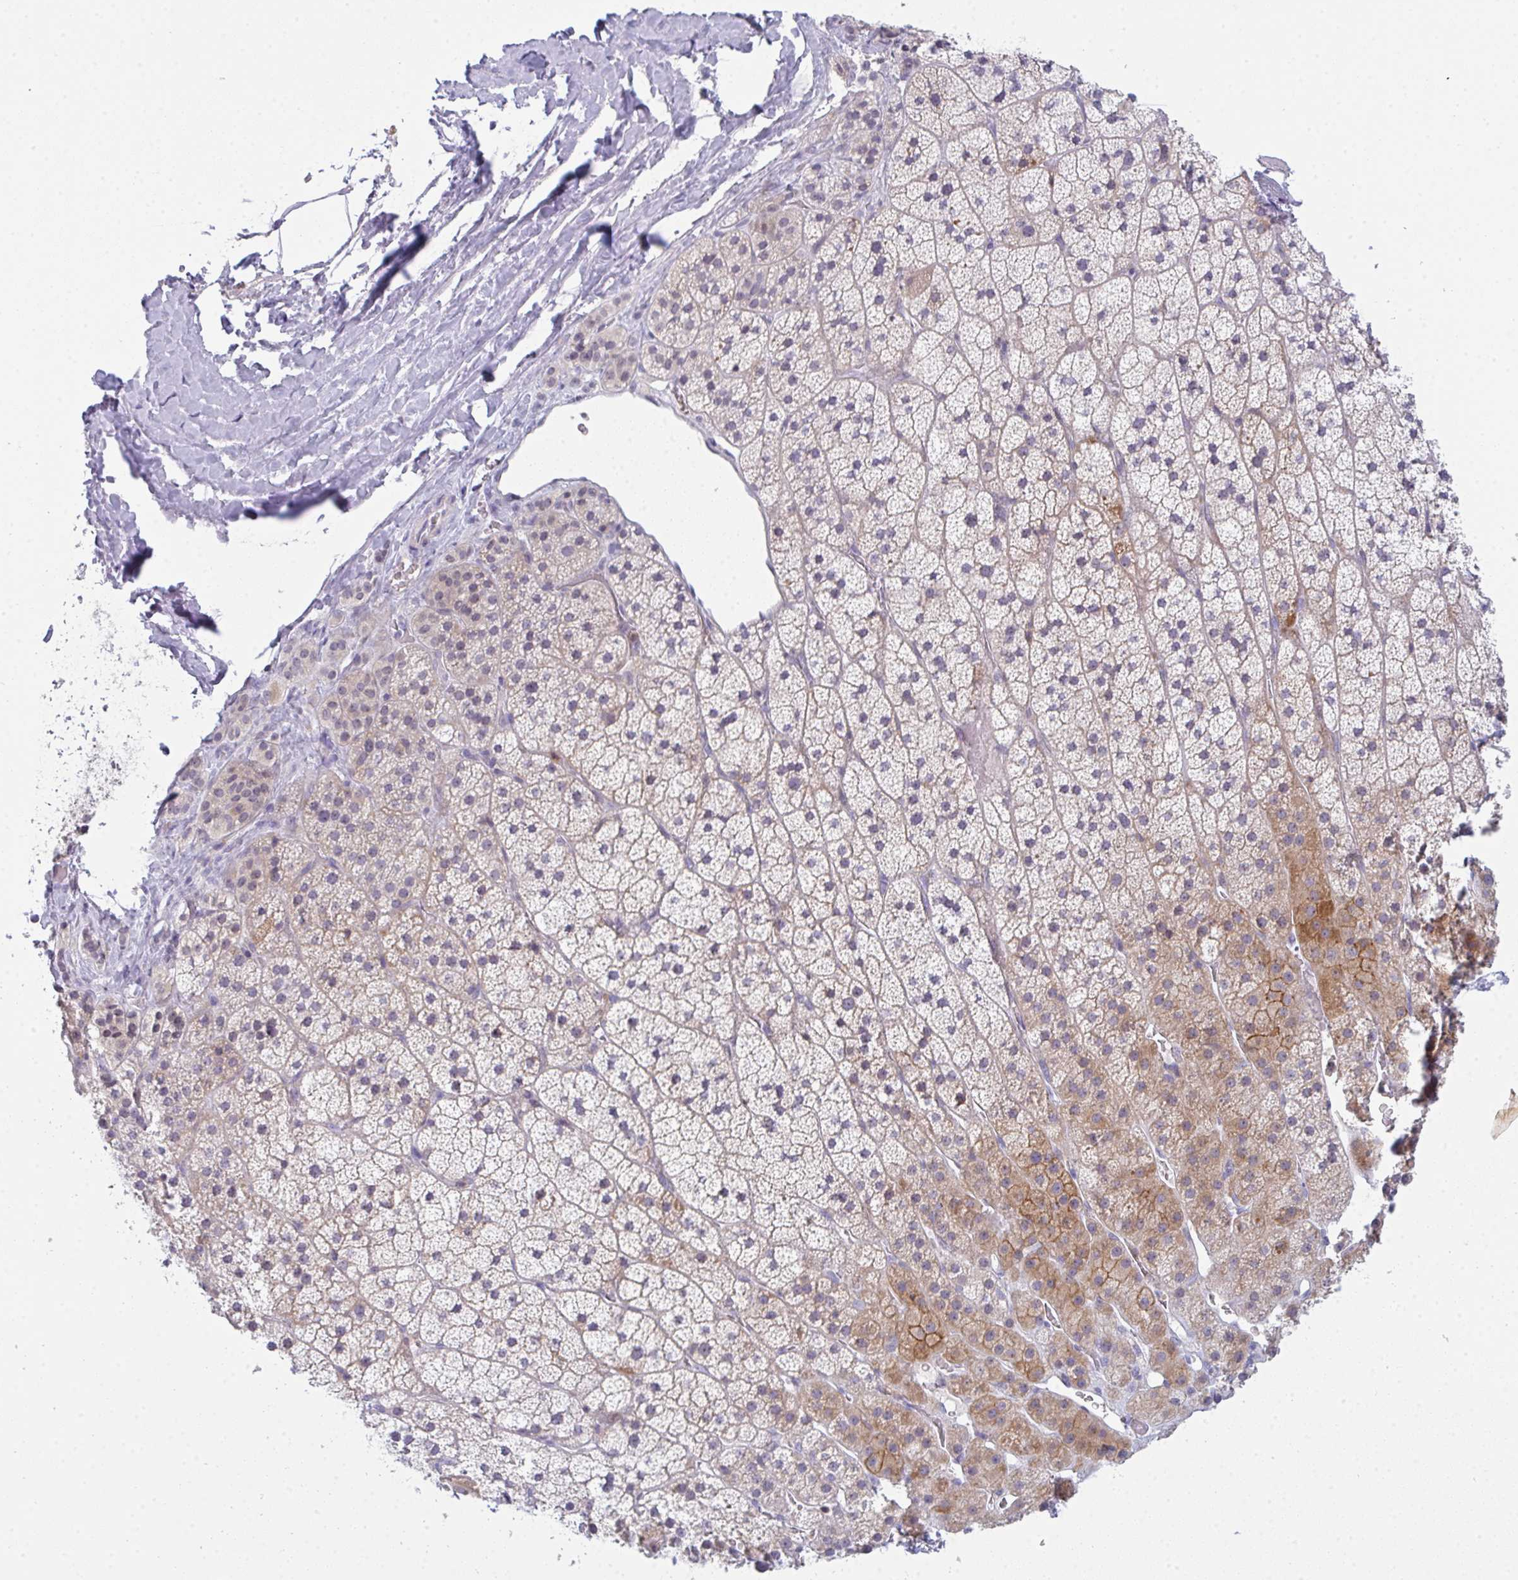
{"staining": {"intensity": "moderate", "quantity": "<25%", "location": "cytoplasmic/membranous"}, "tissue": "adrenal gland", "cell_type": "Glandular cells", "image_type": "normal", "snomed": [{"axis": "morphology", "description": "Normal tissue, NOS"}, {"axis": "topography", "description": "Adrenal gland"}], "caption": "There is low levels of moderate cytoplasmic/membranous positivity in glandular cells of unremarkable adrenal gland, as demonstrated by immunohistochemical staining (brown color).", "gene": "CD80", "patient": {"sex": "male", "age": 57}}